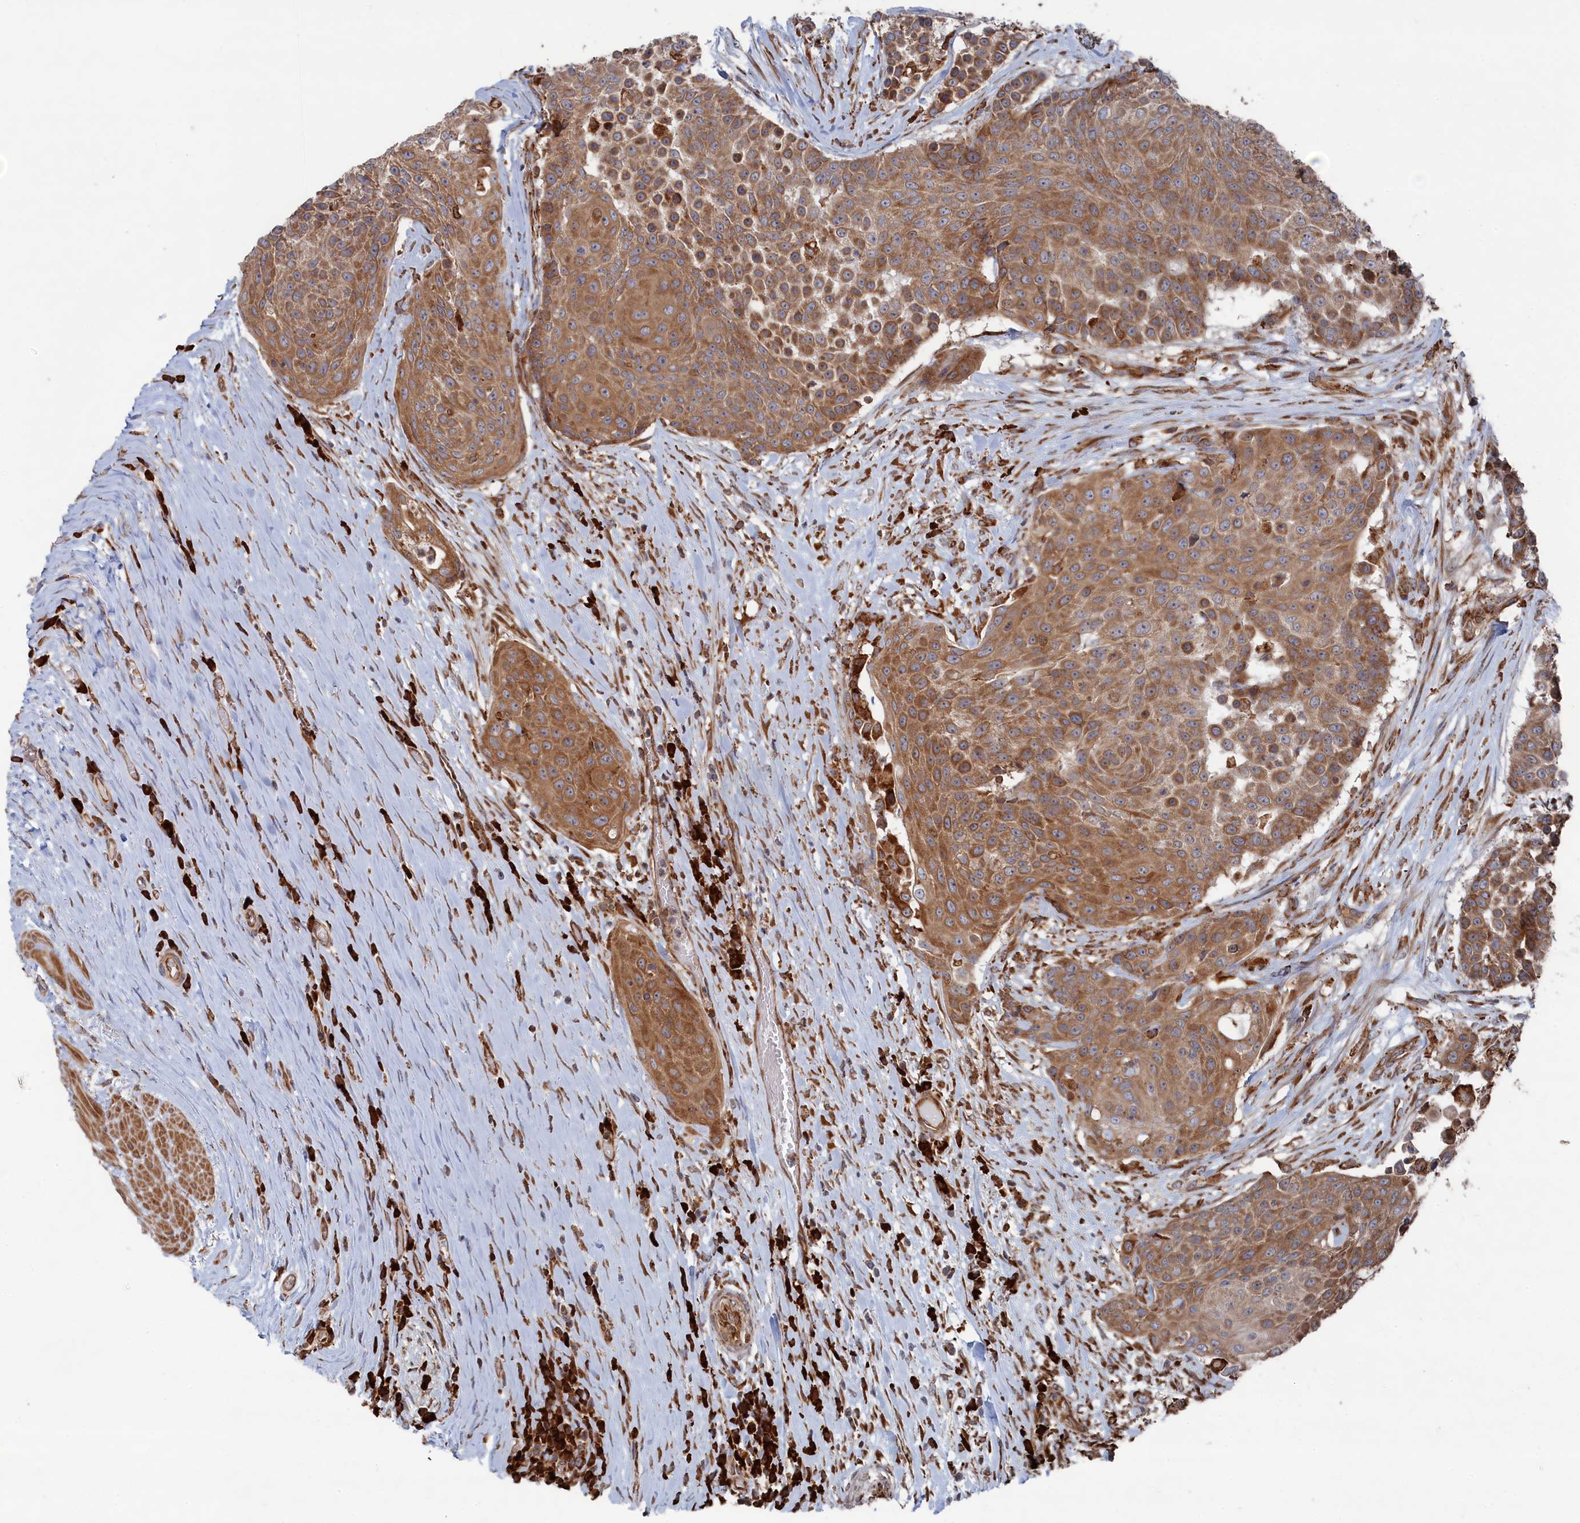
{"staining": {"intensity": "moderate", "quantity": ">75%", "location": "cytoplasmic/membranous"}, "tissue": "urothelial cancer", "cell_type": "Tumor cells", "image_type": "cancer", "snomed": [{"axis": "morphology", "description": "Urothelial carcinoma, High grade"}, {"axis": "topography", "description": "Urinary bladder"}], "caption": "Immunohistochemical staining of human urothelial cancer exhibits medium levels of moderate cytoplasmic/membranous protein positivity in approximately >75% of tumor cells. The staining was performed using DAB (3,3'-diaminobenzidine), with brown indicating positive protein expression. Nuclei are stained blue with hematoxylin.", "gene": "BPIFB6", "patient": {"sex": "female", "age": 63}}